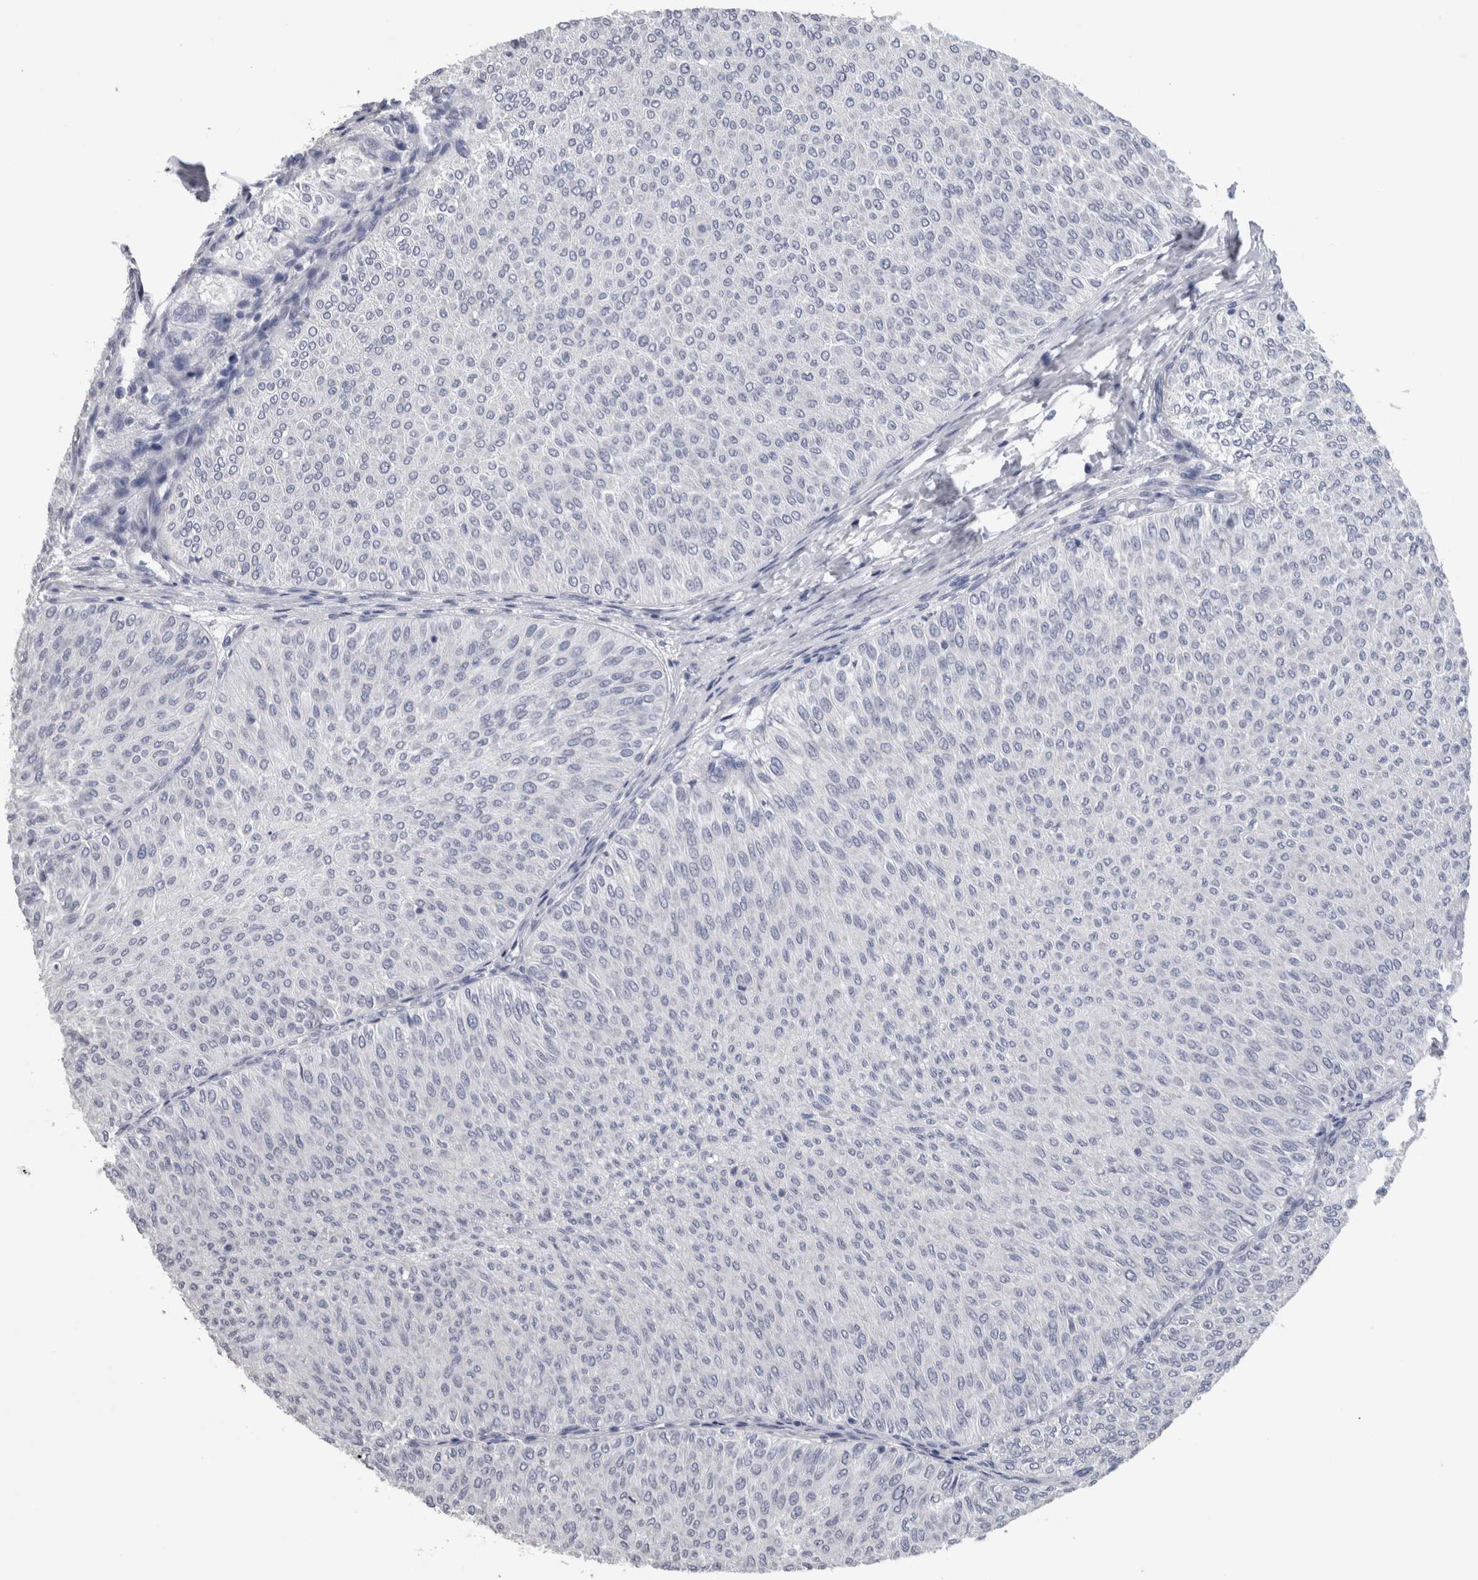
{"staining": {"intensity": "negative", "quantity": "none", "location": "none"}, "tissue": "urothelial cancer", "cell_type": "Tumor cells", "image_type": "cancer", "snomed": [{"axis": "morphology", "description": "Urothelial carcinoma, Low grade"}, {"axis": "topography", "description": "Urinary bladder"}], "caption": "The histopathology image displays no staining of tumor cells in low-grade urothelial carcinoma.", "gene": "CA8", "patient": {"sex": "male", "age": 78}}